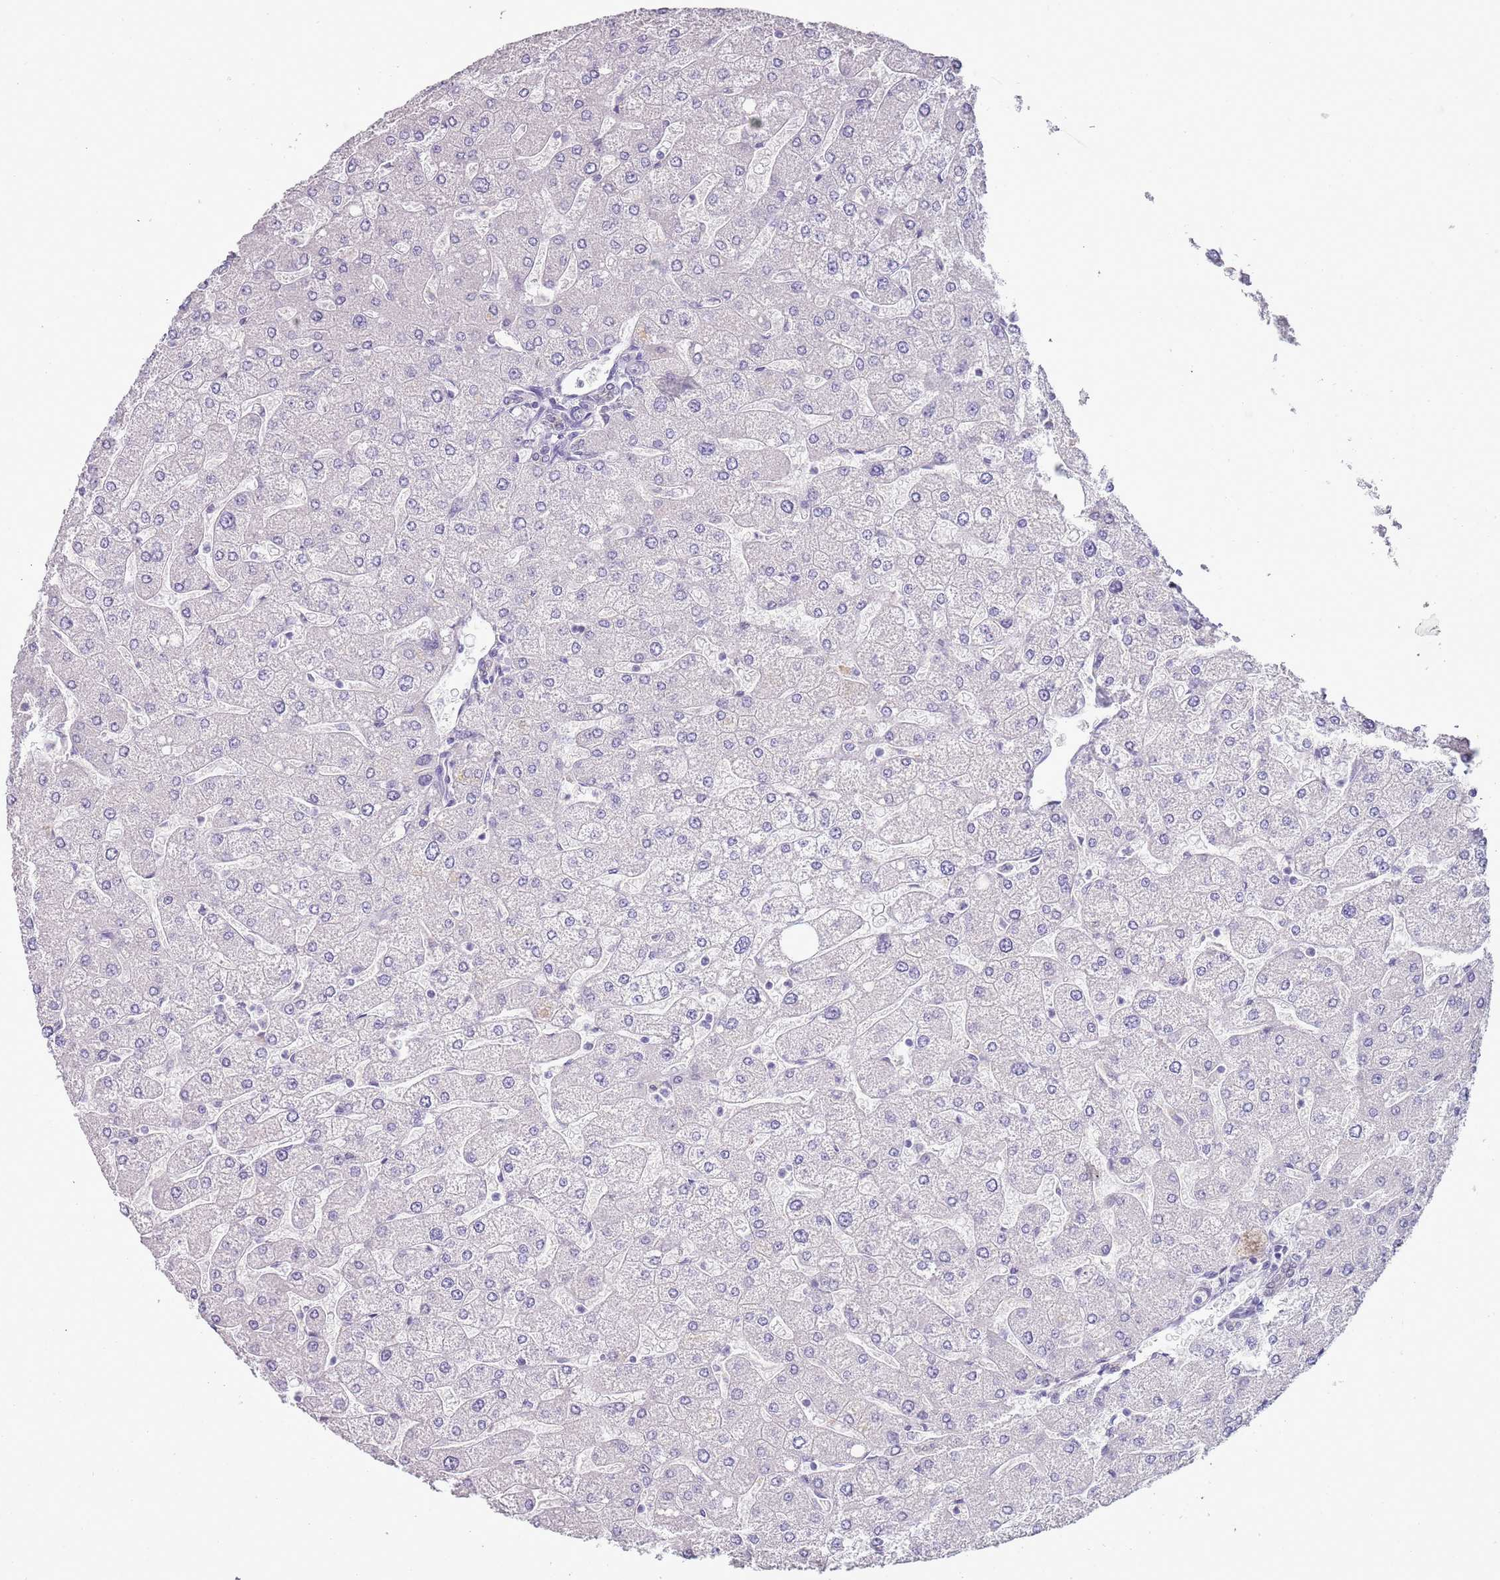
{"staining": {"intensity": "negative", "quantity": "none", "location": "none"}, "tissue": "liver", "cell_type": "Cholangiocytes", "image_type": "normal", "snomed": [{"axis": "morphology", "description": "Normal tissue, NOS"}, {"axis": "topography", "description": "Liver"}], "caption": "Cholangiocytes show no significant positivity in benign liver. (DAB (3,3'-diaminobenzidine) immunohistochemistry with hematoxylin counter stain).", "gene": "ENSG00000271254", "patient": {"sex": "male", "age": 55}}